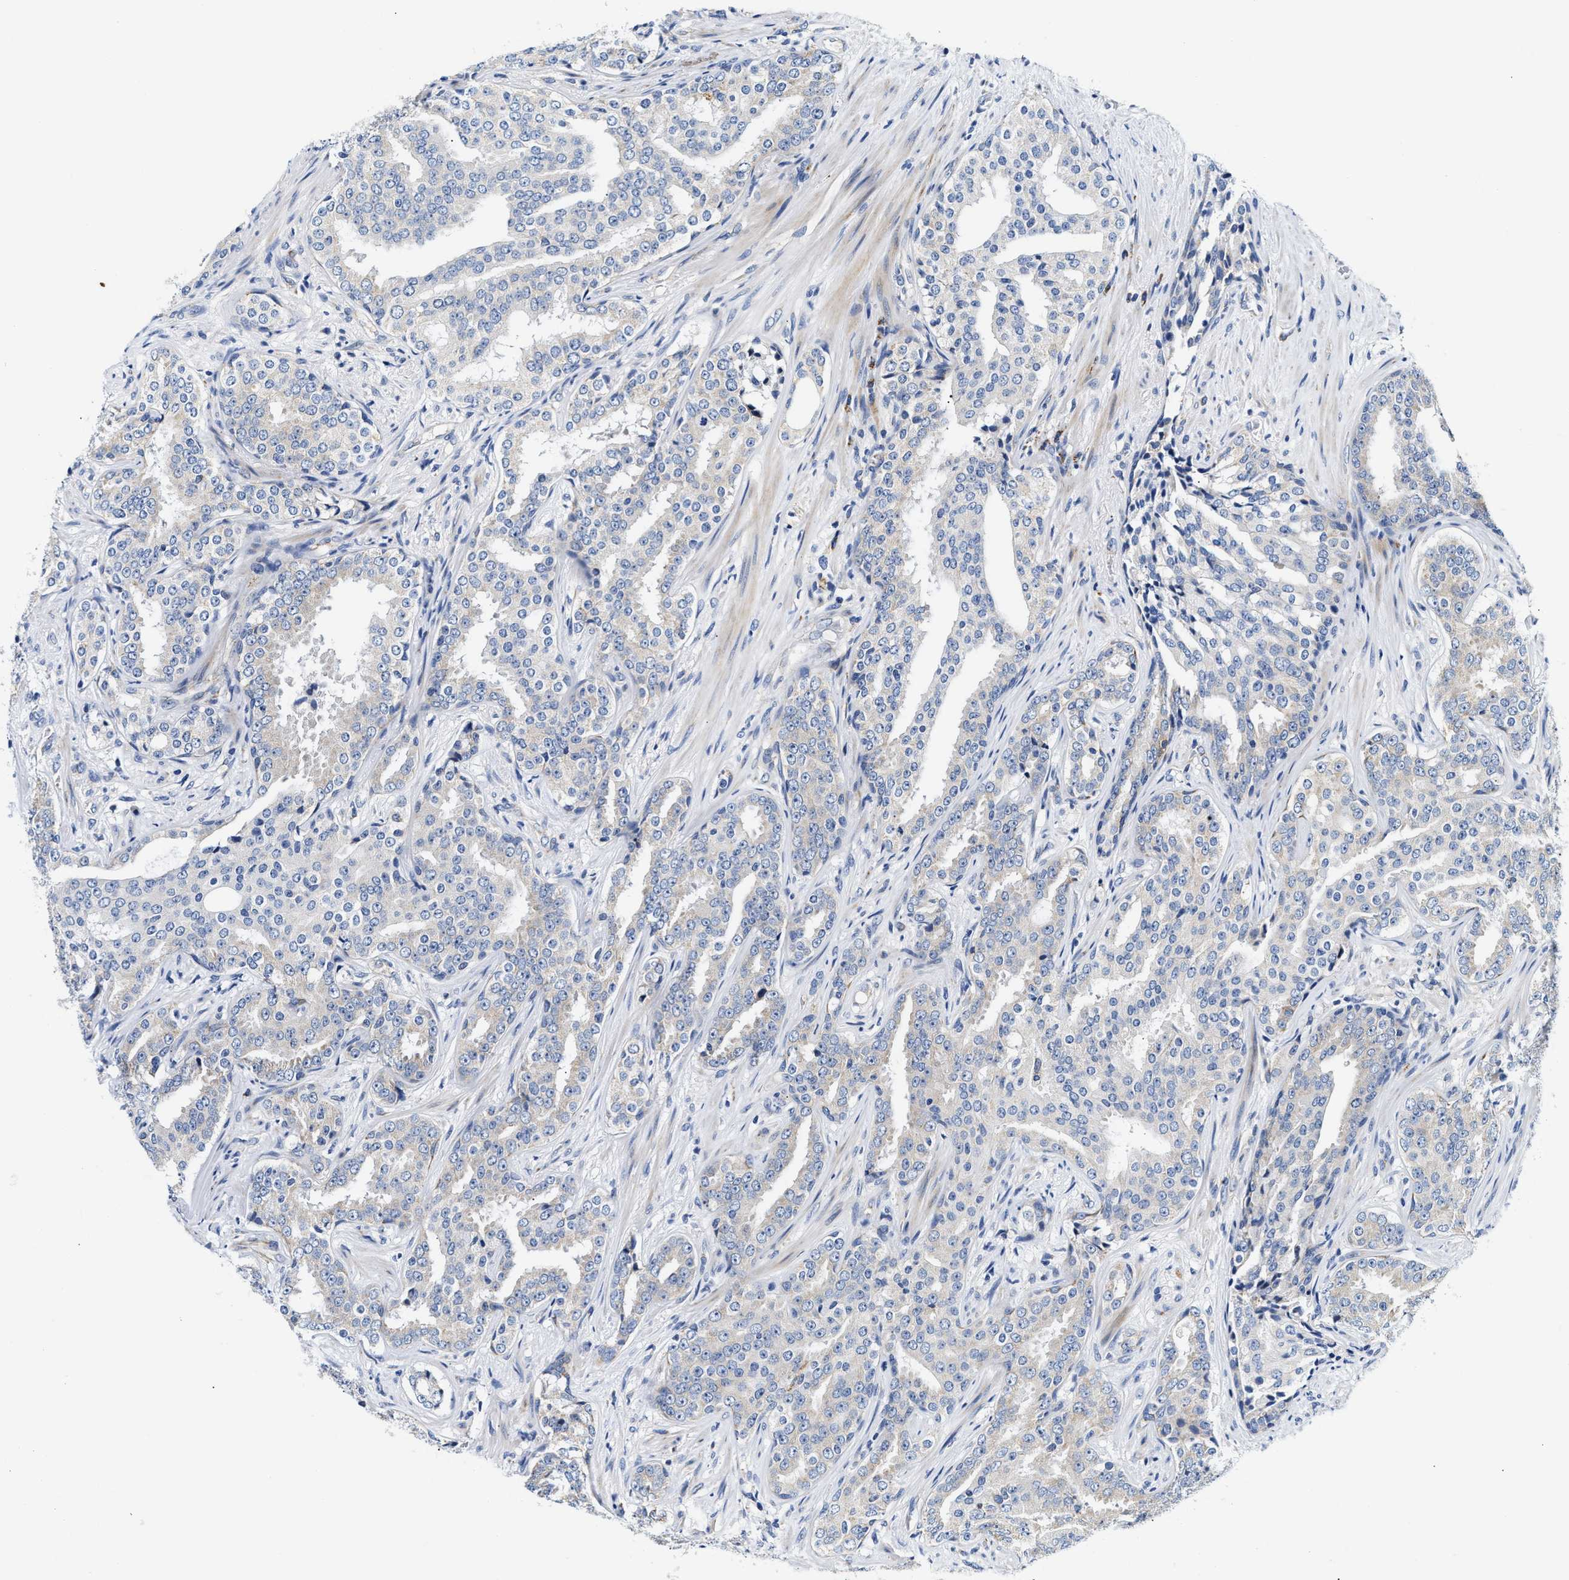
{"staining": {"intensity": "negative", "quantity": "none", "location": "none"}, "tissue": "prostate cancer", "cell_type": "Tumor cells", "image_type": "cancer", "snomed": [{"axis": "morphology", "description": "Adenocarcinoma, High grade"}, {"axis": "topography", "description": "Prostate"}], "caption": "DAB immunohistochemical staining of human prostate cancer (adenocarcinoma (high-grade)) shows no significant staining in tumor cells.", "gene": "ACADVL", "patient": {"sex": "male", "age": 71}}